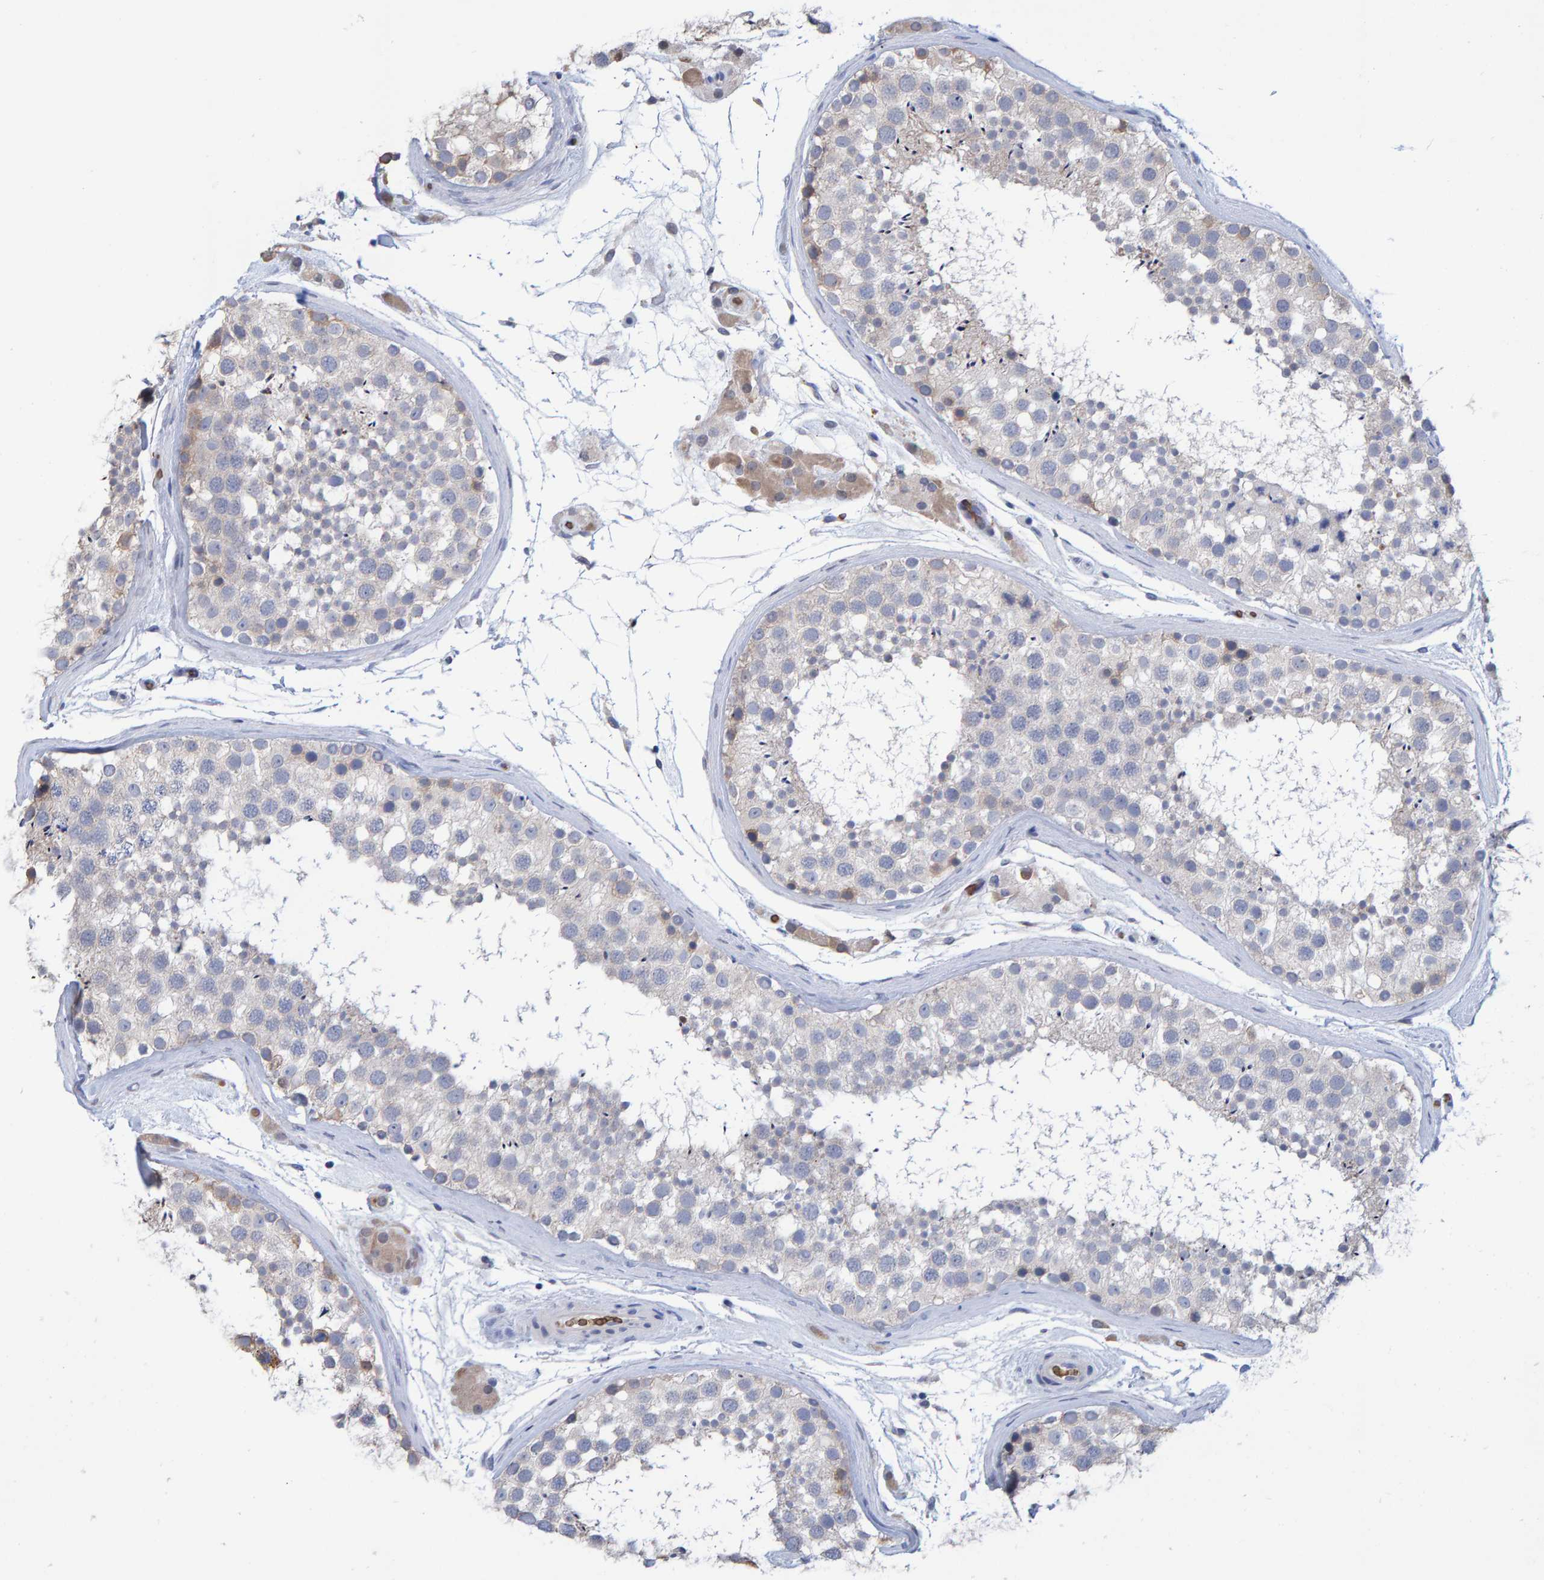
{"staining": {"intensity": "weak", "quantity": ">75%", "location": "cytoplasmic/membranous"}, "tissue": "testis", "cell_type": "Cells in seminiferous ducts", "image_type": "normal", "snomed": [{"axis": "morphology", "description": "Normal tissue, NOS"}, {"axis": "topography", "description": "Testis"}], "caption": "Immunohistochemistry (DAB (3,3'-diaminobenzidine)) staining of benign testis exhibits weak cytoplasmic/membranous protein staining in approximately >75% of cells in seminiferous ducts. (DAB (3,3'-diaminobenzidine) IHC, brown staining for protein, blue staining for nuclei).", "gene": "VPS9D1", "patient": {"sex": "male", "age": 46}}